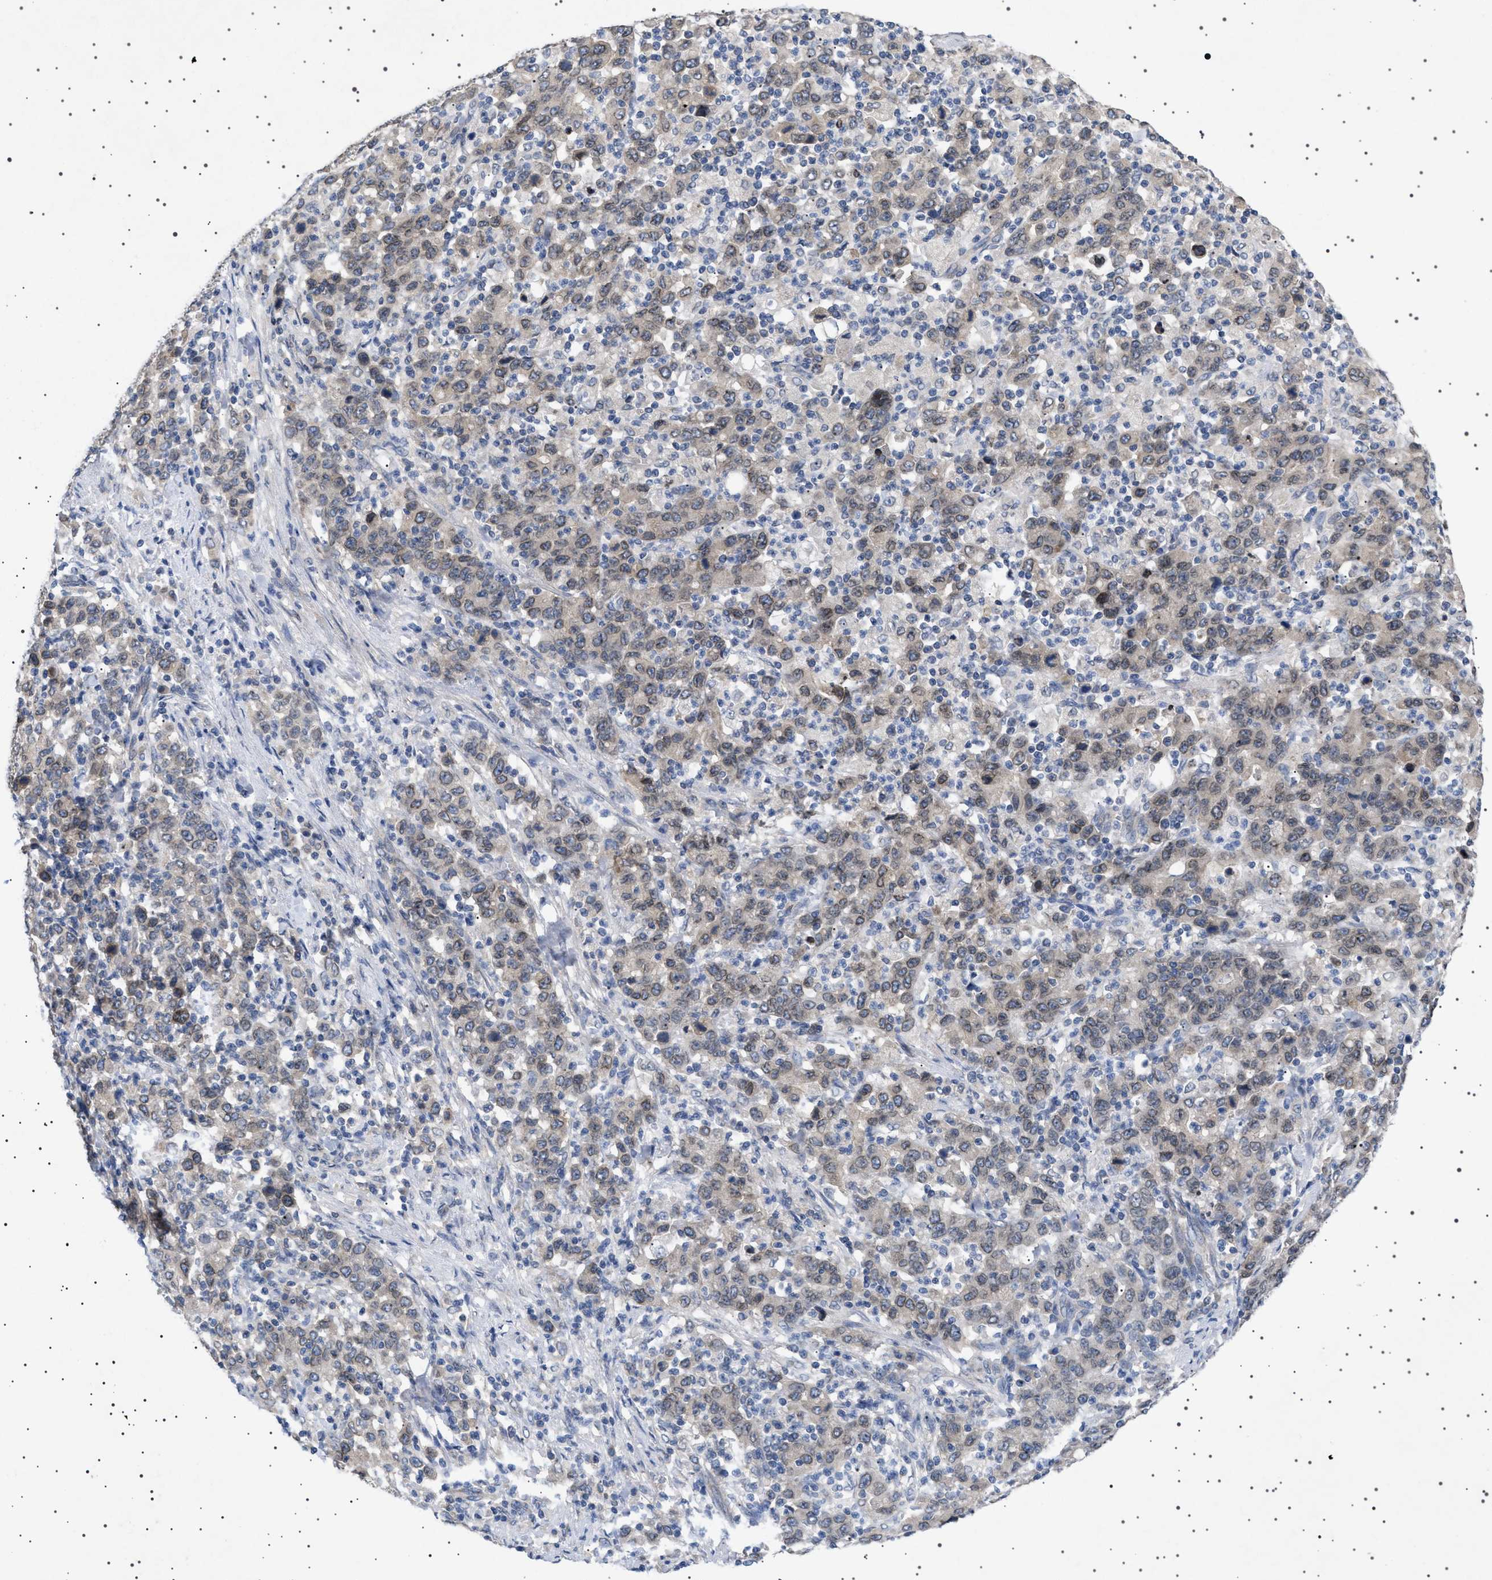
{"staining": {"intensity": "moderate", "quantity": ">75%", "location": "cytoplasmic/membranous,nuclear"}, "tissue": "stomach cancer", "cell_type": "Tumor cells", "image_type": "cancer", "snomed": [{"axis": "morphology", "description": "Adenocarcinoma, NOS"}, {"axis": "topography", "description": "Stomach, upper"}], "caption": "Immunohistochemistry (IHC) histopathology image of neoplastic tissue: adenocarcinoma (stomach) stained using immunohistochemistry (IHC) displays medium levels of moderate protein expression localized specifically in the cytoplasmic/membranous and nuclear of tumor cells, appearing as a cytoplasmic/membranous and nuclear brown color.", "gene": "NUP93", "patient": {"sex": "male", "age": 69}}